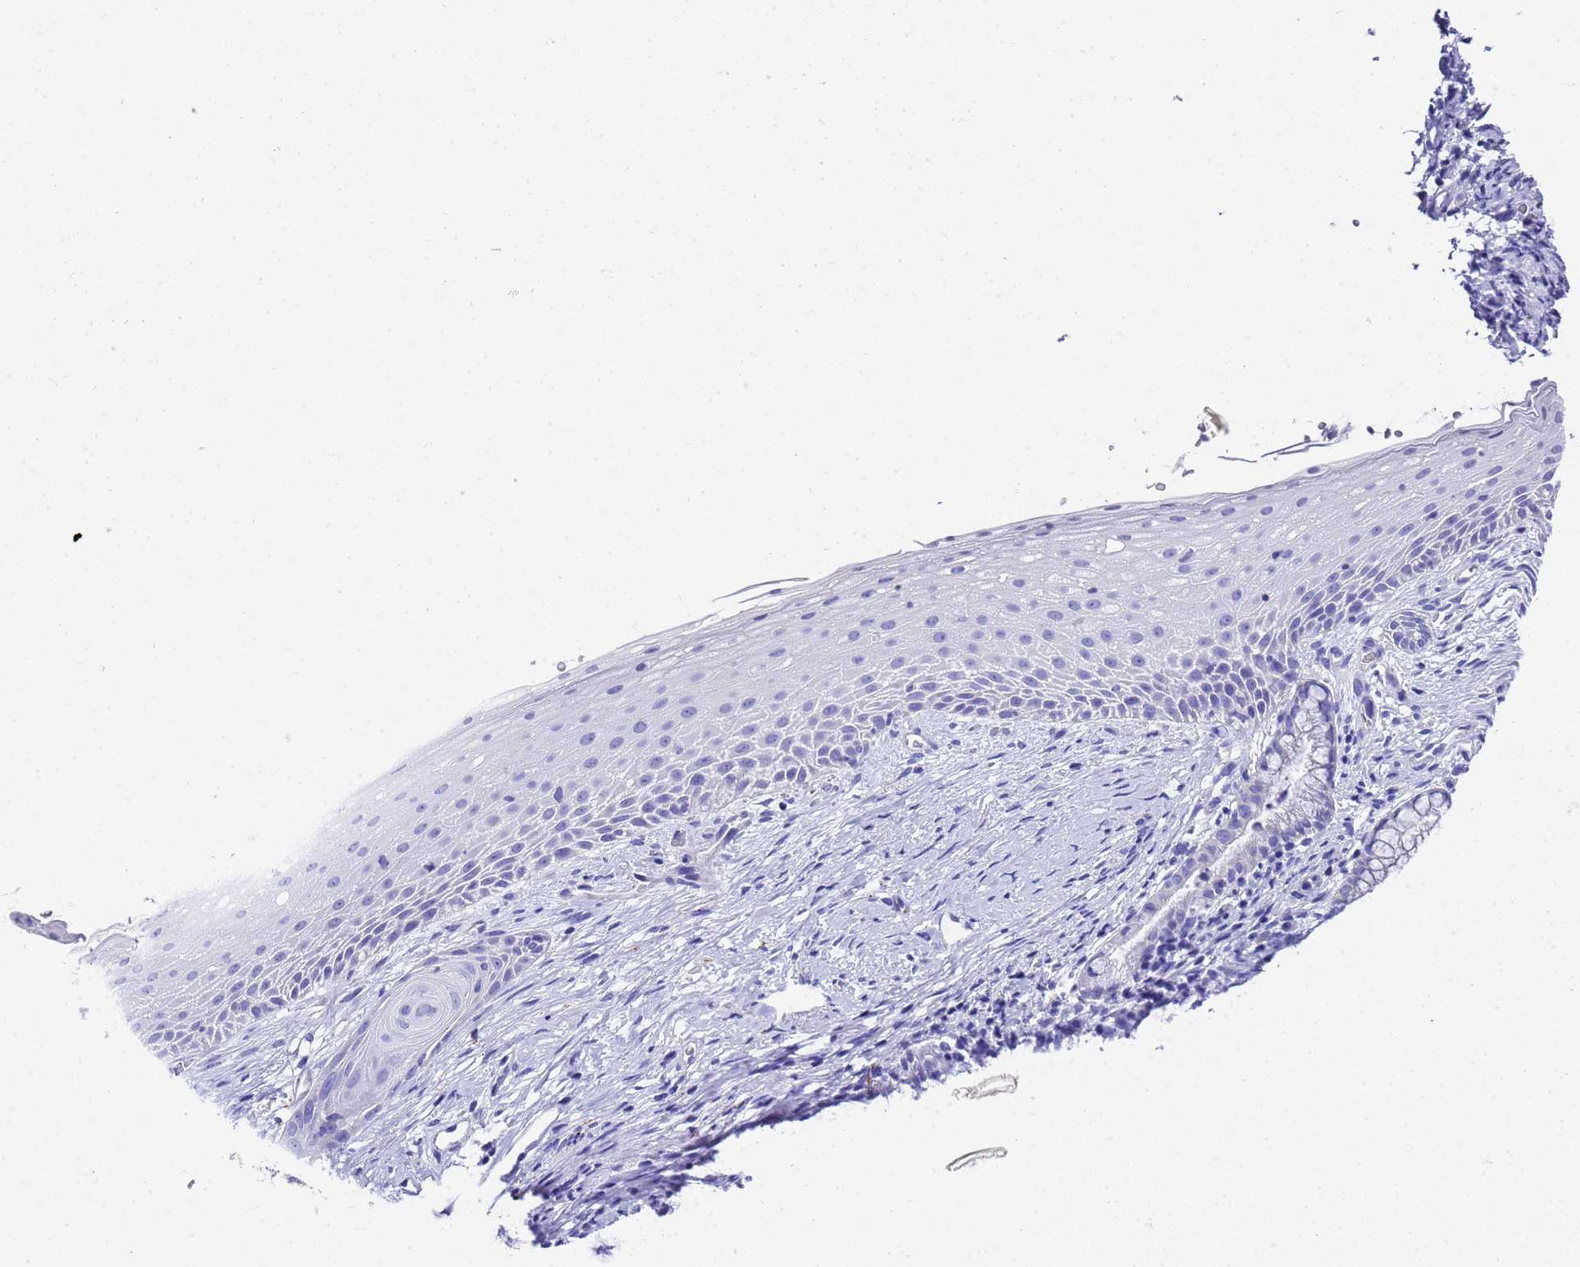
{"staining": {"intensity": "negative", "quantity": "none", "location": "none"}, "tissue": "cervix", "cell_type": "Glandular cells", "image_type": "normal", "snomed": [{"axis": "morphology", "description": "Normal tissue, NOS"}, {"axis": "topography", "description": "Cervix"}], "caption": "Glandular cells show no significant positivity in benign cervix. (Immunohistochemistry (ihc), brightfield microscopy, high magnification).", "gene": "FAM72A", "patient": {"sex": "female", "age": 36}}